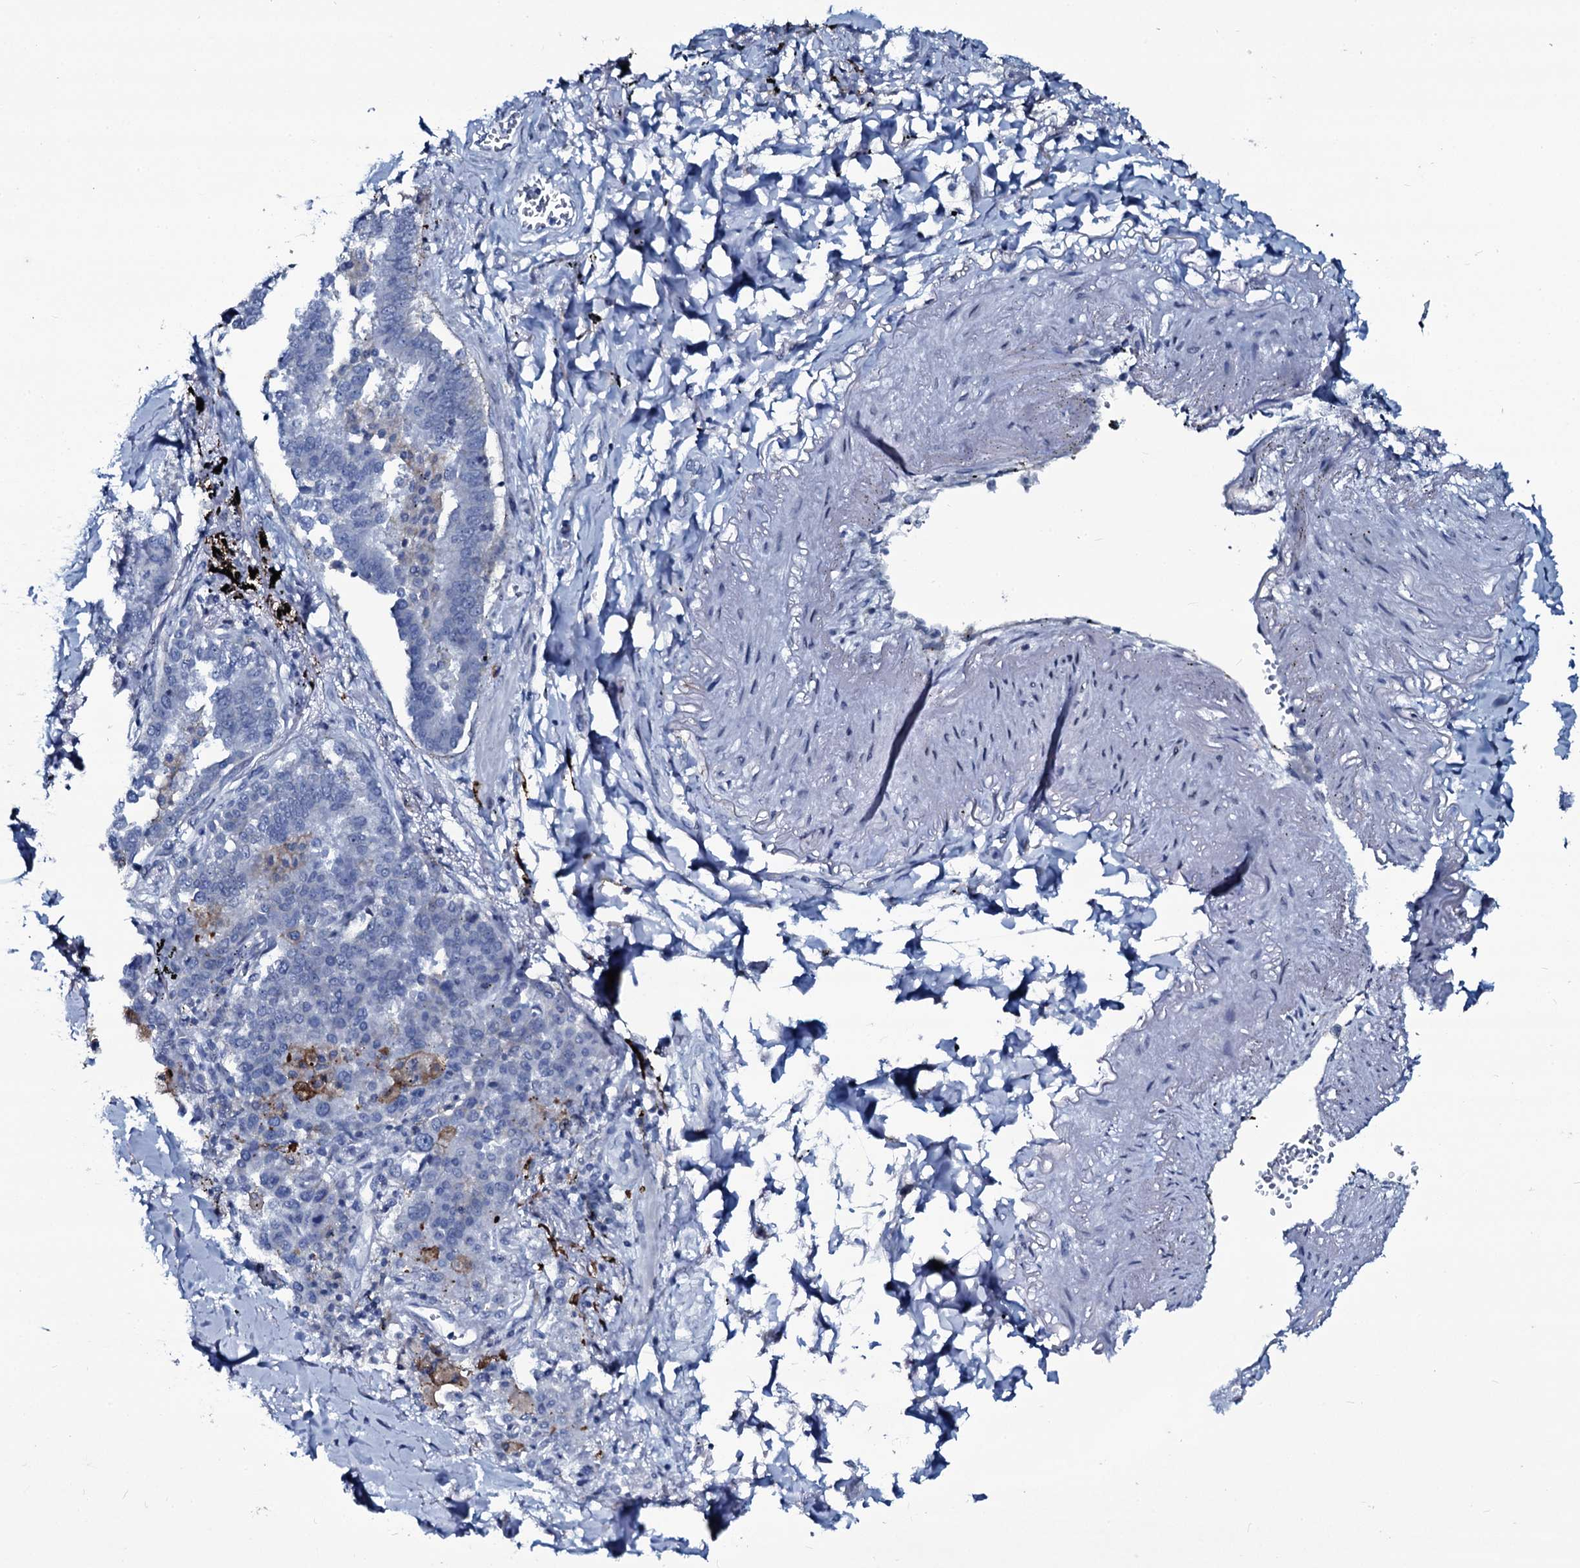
{"staining": {"intensity": "negative", "quantity": "none", "location": "none"}, "tissue": "lung cancer", "cell_type": "Tumor cells", "image_type": "cancer", "snomed": [{"axis": "morphology", "description": "Adenocarcinoma, NOS"}, {"axis": "topography", "description": "Lung"}], "caption": "Lung adenocarcinoma stained for a protein using immunohistochemistry (IHC) reveals no expression tumor cells.", "gene": "SLC4A7", "patient": {"sex": "male", "age": 67}}